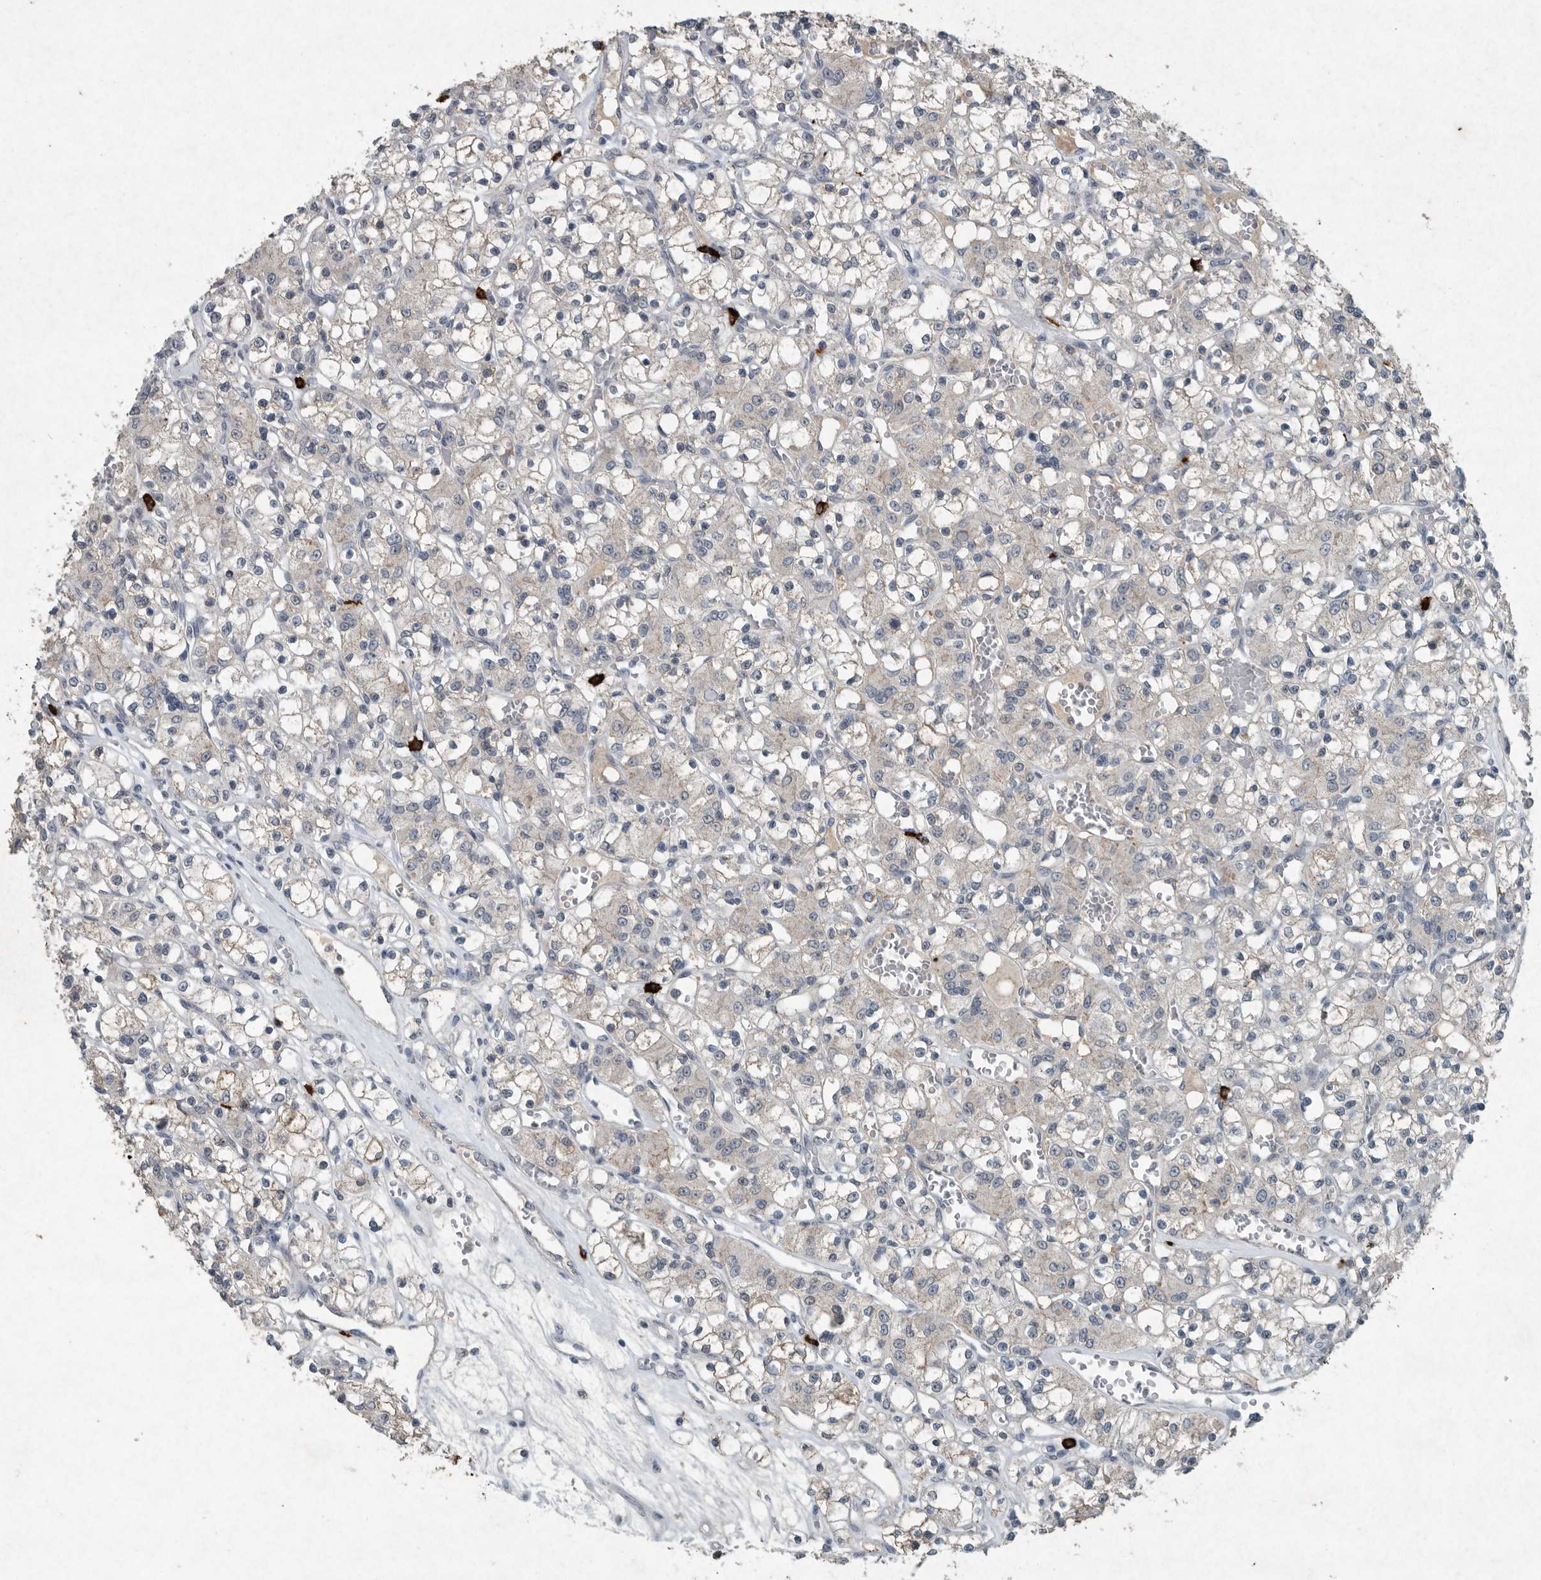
{"staining": {"intensity": "weak", "quantity": "<25%", "location": "cytoplasmic/membranous"}, "tissue": "renal cancer", "cell_type": "Tumor cells", "image_type": "cancer", "snomed": [{"axis": "morphology", "description": "Adenocarcinoma, NOS"}, {"axis": "topography", "description": "Kidney"}], "caption": "A photomicrograph of human adenocarcinoma (renal) is negative for staining in tumor cells. (DAB immunohistochemistry, high magnification).", "gene": "IL20", "patient": {"sex": "female", "age": 59}}